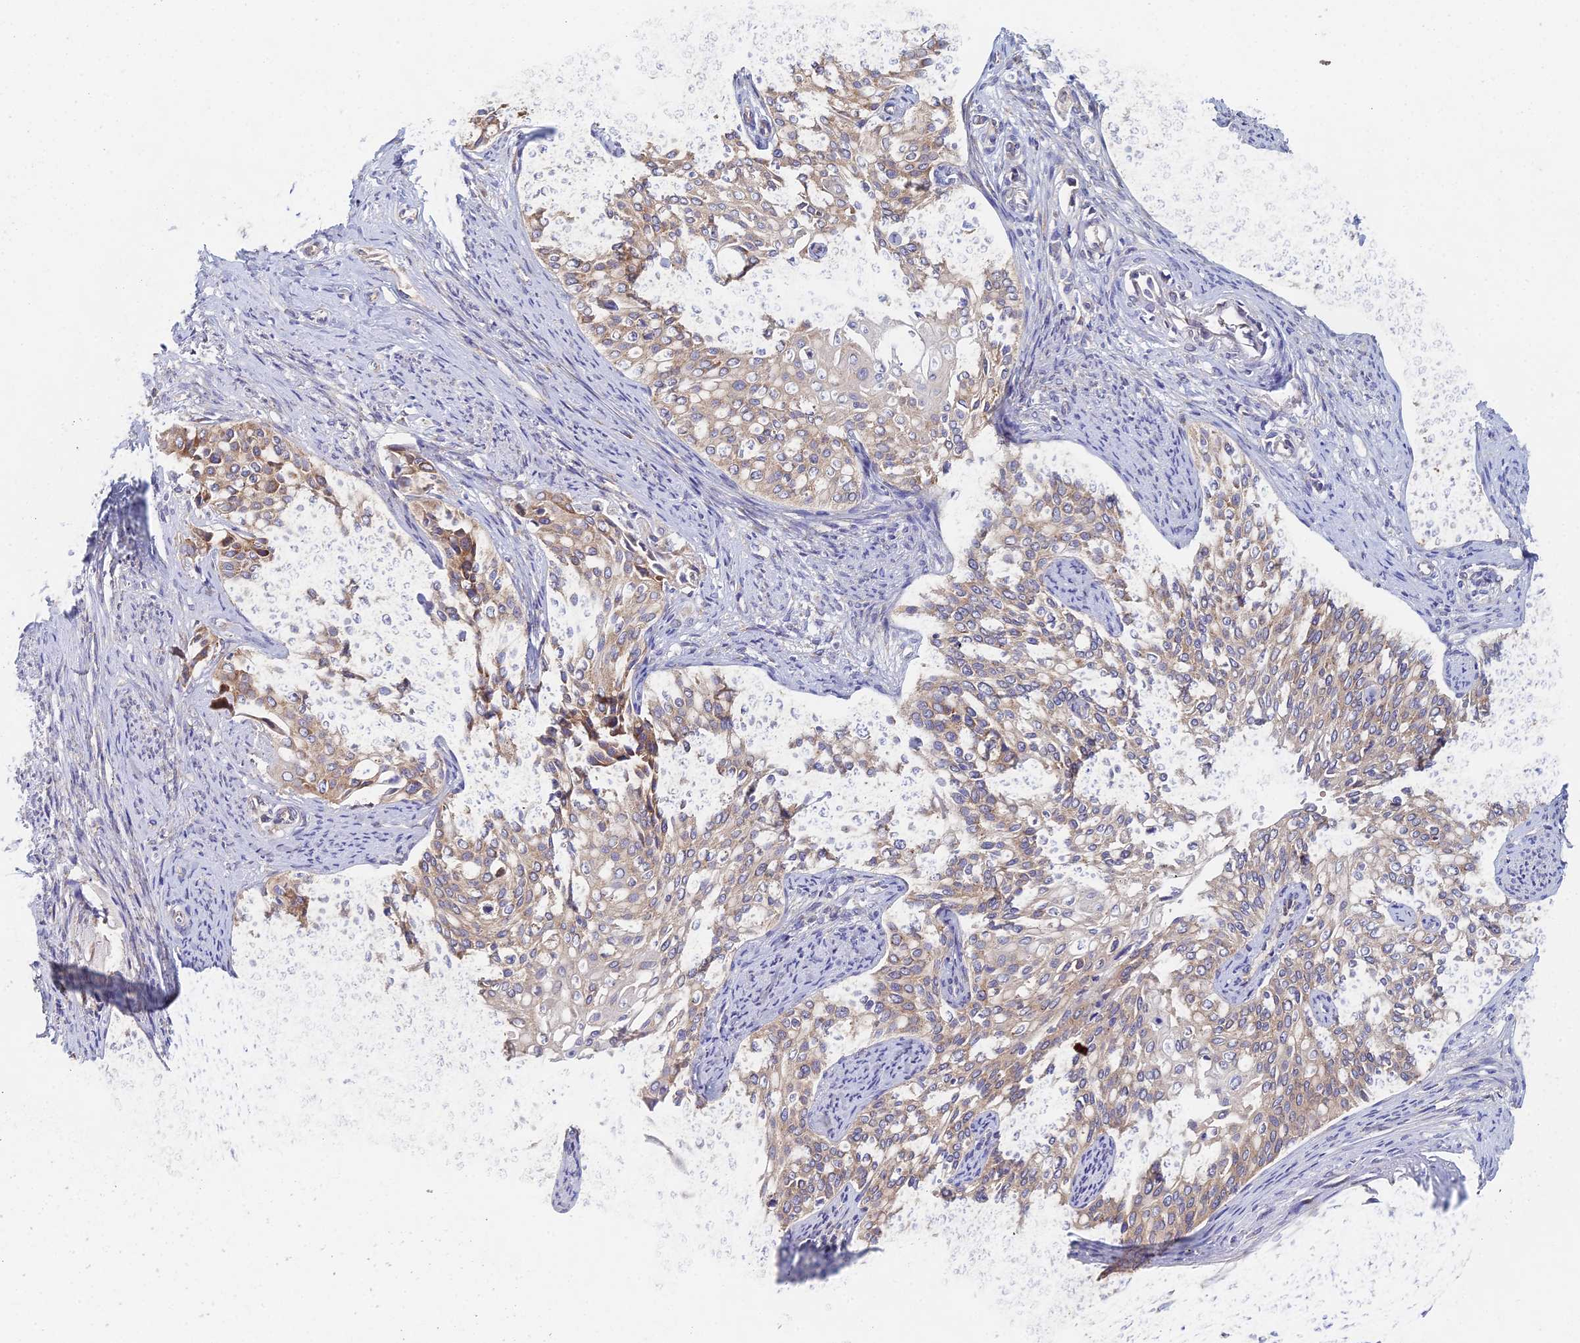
{"staining": {"intensity": "weak", "quantity": ">75%", "location": "cytoplasmic/membranous"}, "tissue": "cervical cancer", "cell_type": "Tumor cells", "image_type": "cancer", "snomed": [{"axis": "morphology", "description": "Squamous cell carcinoma, NOS"}, {"axis": "topography", "description": "Cervix"}], "caption": "Immunohistochemistry (IHC) photomicrograph of human squamous cell carcinoma (cervical) stained for a protein (brown), which shows low levels of weak cytoplasmic/membranous positivity in about >75% of tumor cells.", "gene": "ELOF1", "patient": {"sex": "female", "age": 44}}